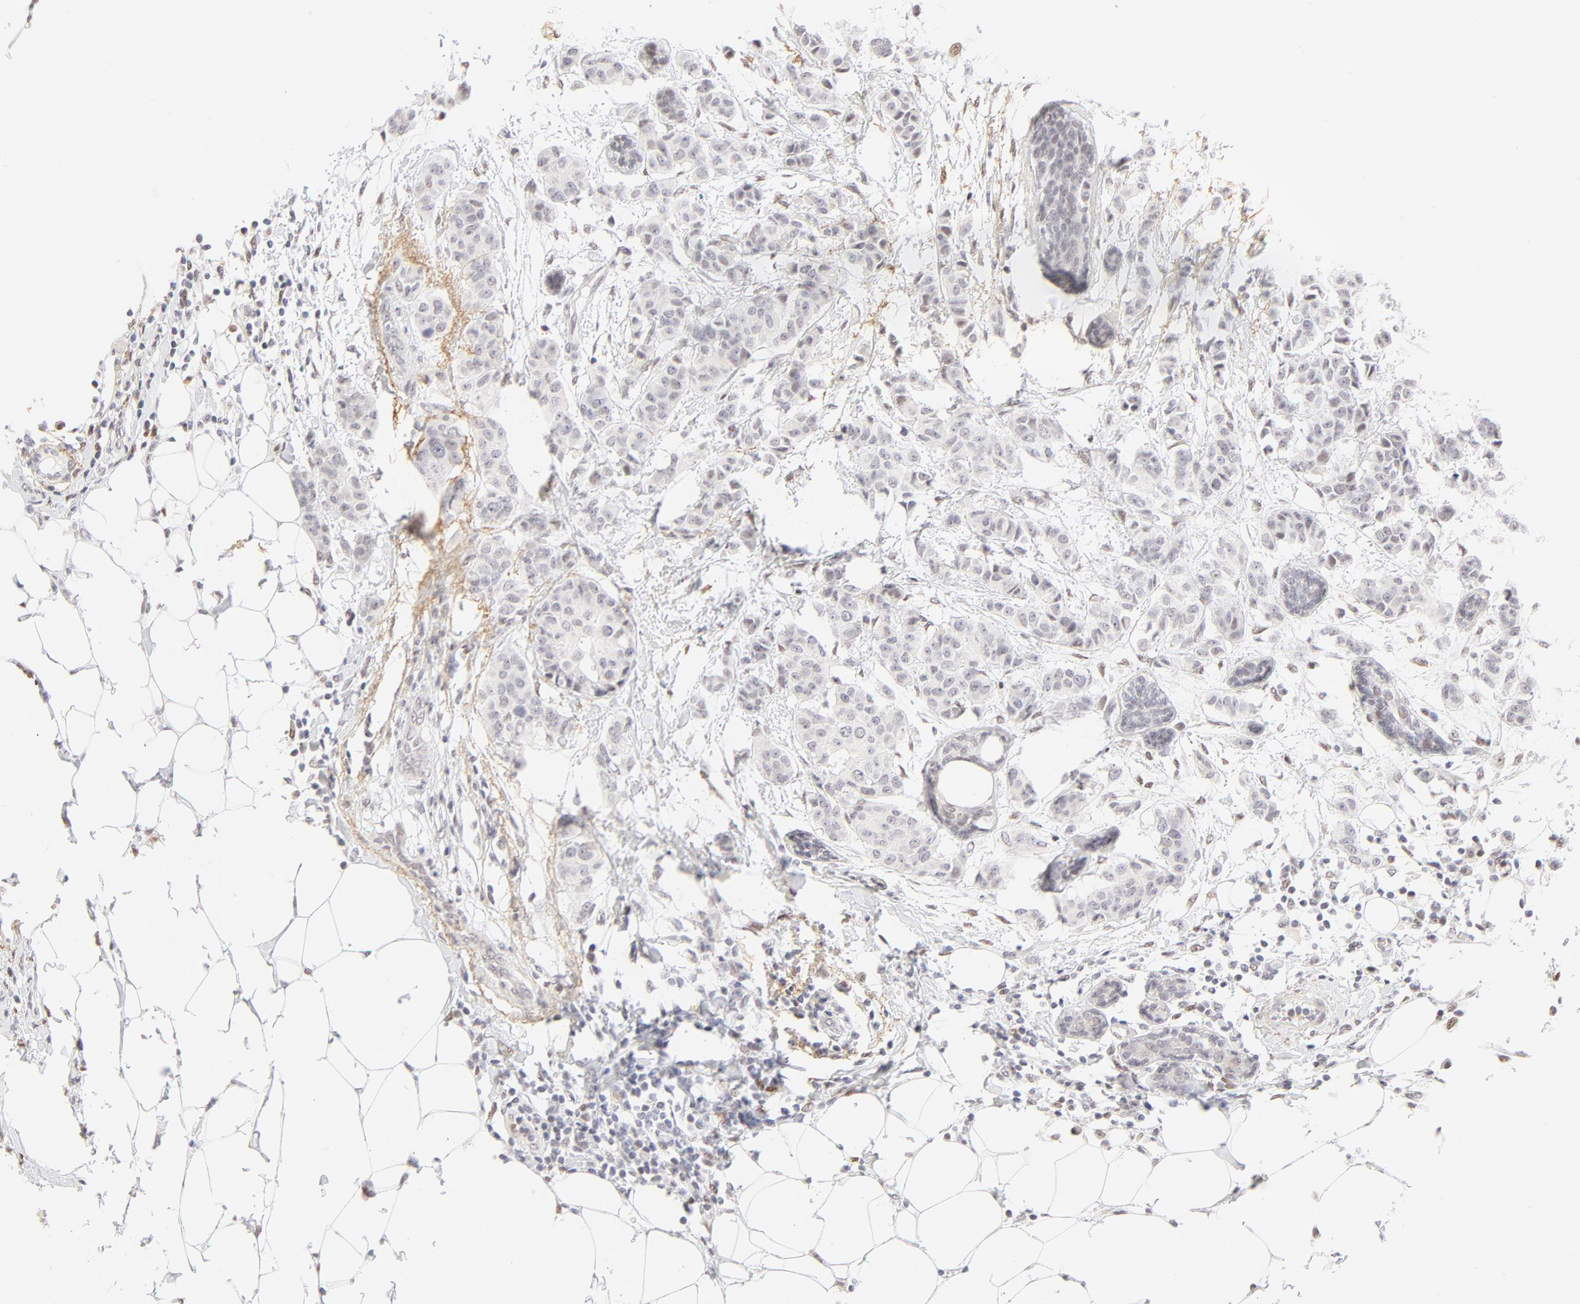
{"staining": {"intensity": "negative", "quantity": "none", "location": "none"}, "tissue": "breast cancer", "cell_type": "Tumor cells", "image_type": "cancer", "snomed": [{"axis": "morphology", "description": "Duct carcinoma"}, {"axis": "topography", "description": "Breast"}], "caption": "High power microscopy micrograph of an immunohistochemistry (IHC) micrograph of breast cancer, revealing no significant staining in tumor cells. The staining was performed using DAB to visualize the protein expression in brown, while the nuclei were stained in blue with hematoxylin (Magnification: 20x).", "gene": "PBX1", "patient": {"sex": "female", "age": 40}}